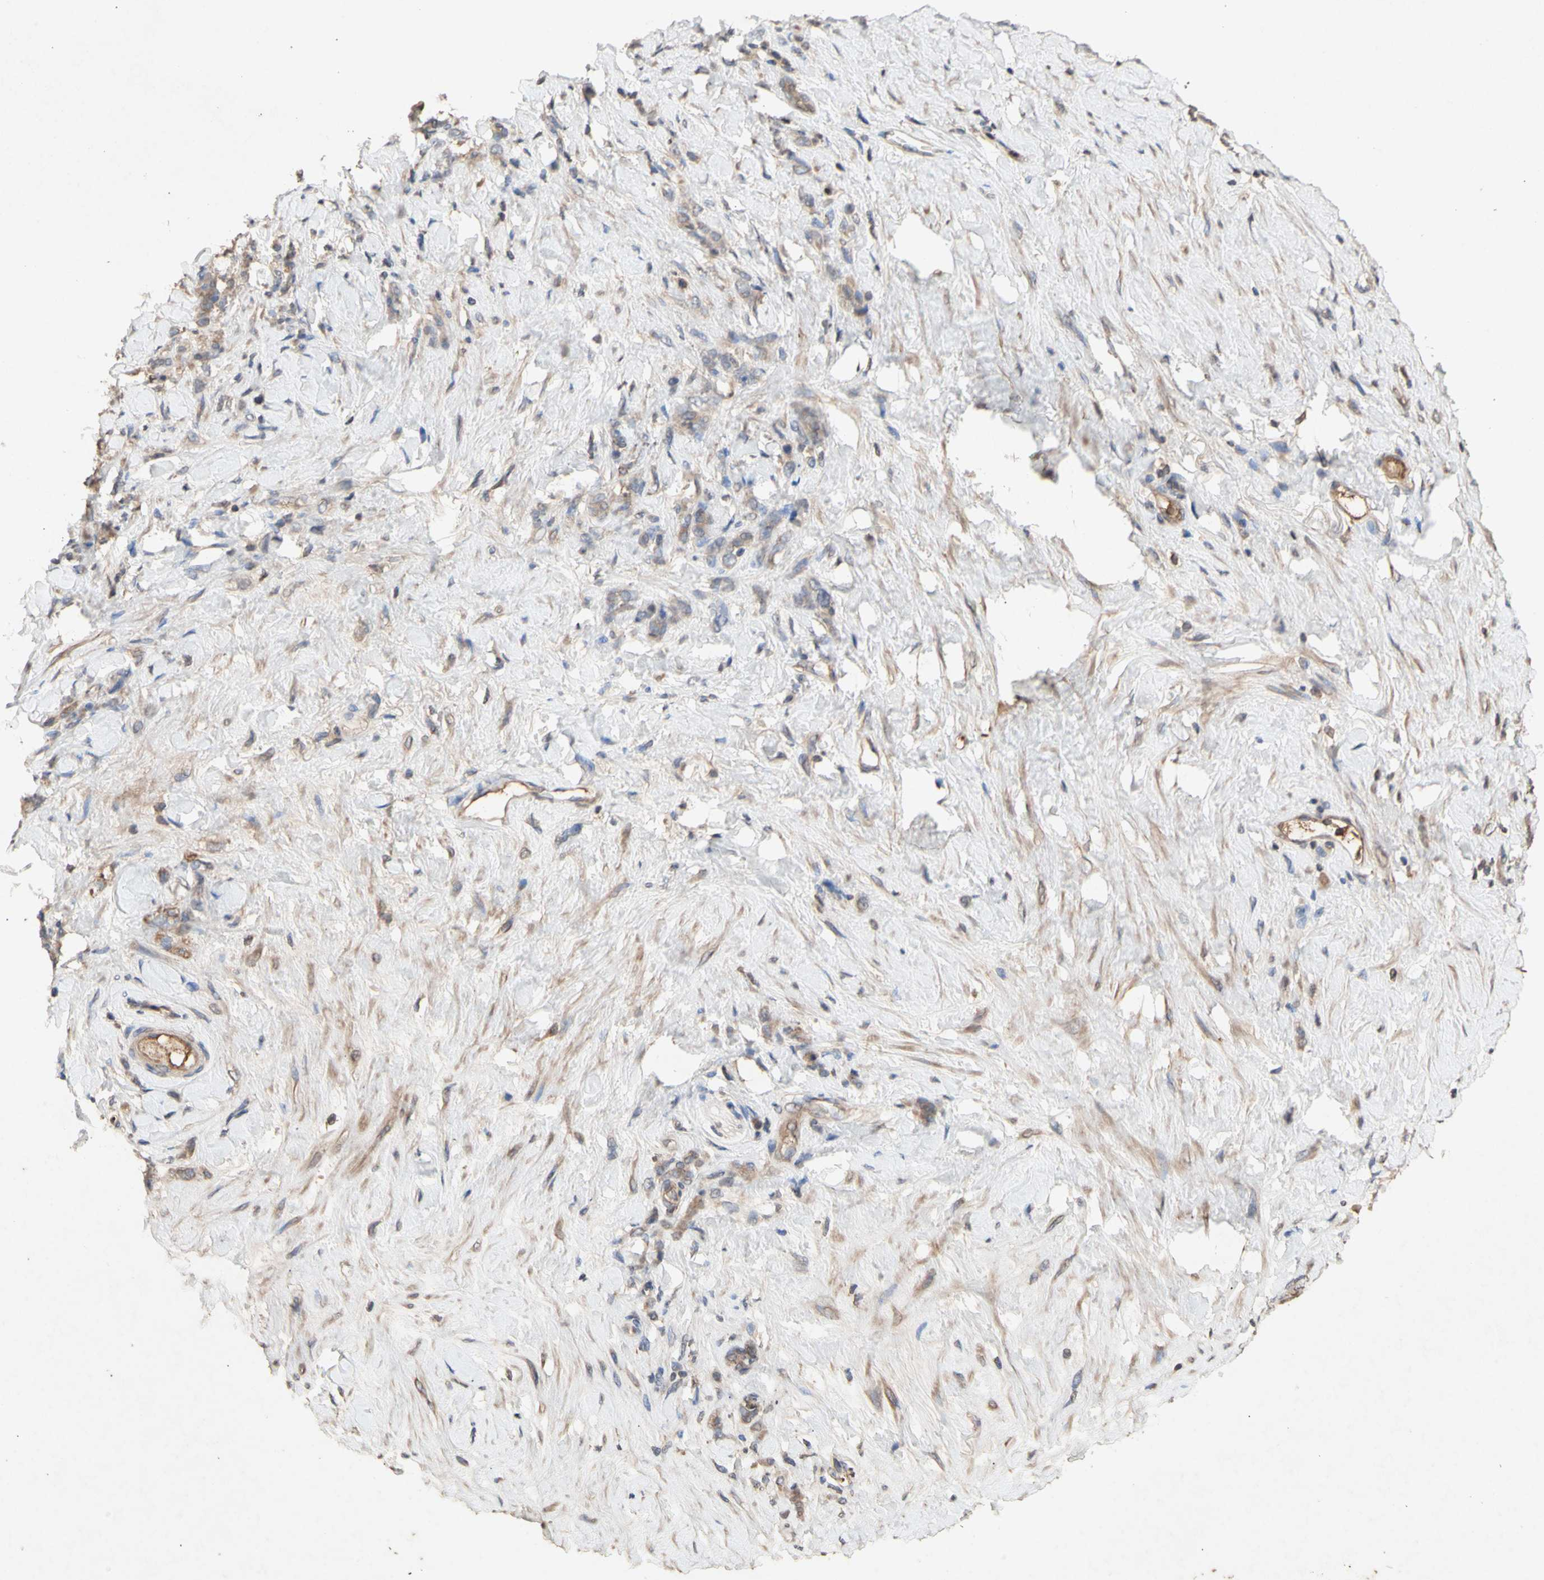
{"staining": {"intensity": "moderate", "quantity": "25%-75%", "location": "cytoplasmic/membranous"}, "tissue": "stomach cancer", "cell_type": "Tumor cells", "image_type": "cancer", "snomed": [{"axis": "morphology", "description": "Adenocarcinoma, NOS"}, {"axis": "topography", "description": "Stomach"}], "caption": "Stomach cancer (adenocarcinoma) was stained to show a protein in brown. There is medium levels of moderate cytoplasmic/membranous expression in about 25%-75% of tumor cells.", "gene": "NECTIN3", "patient": {"sex": "male", "age": 82}}